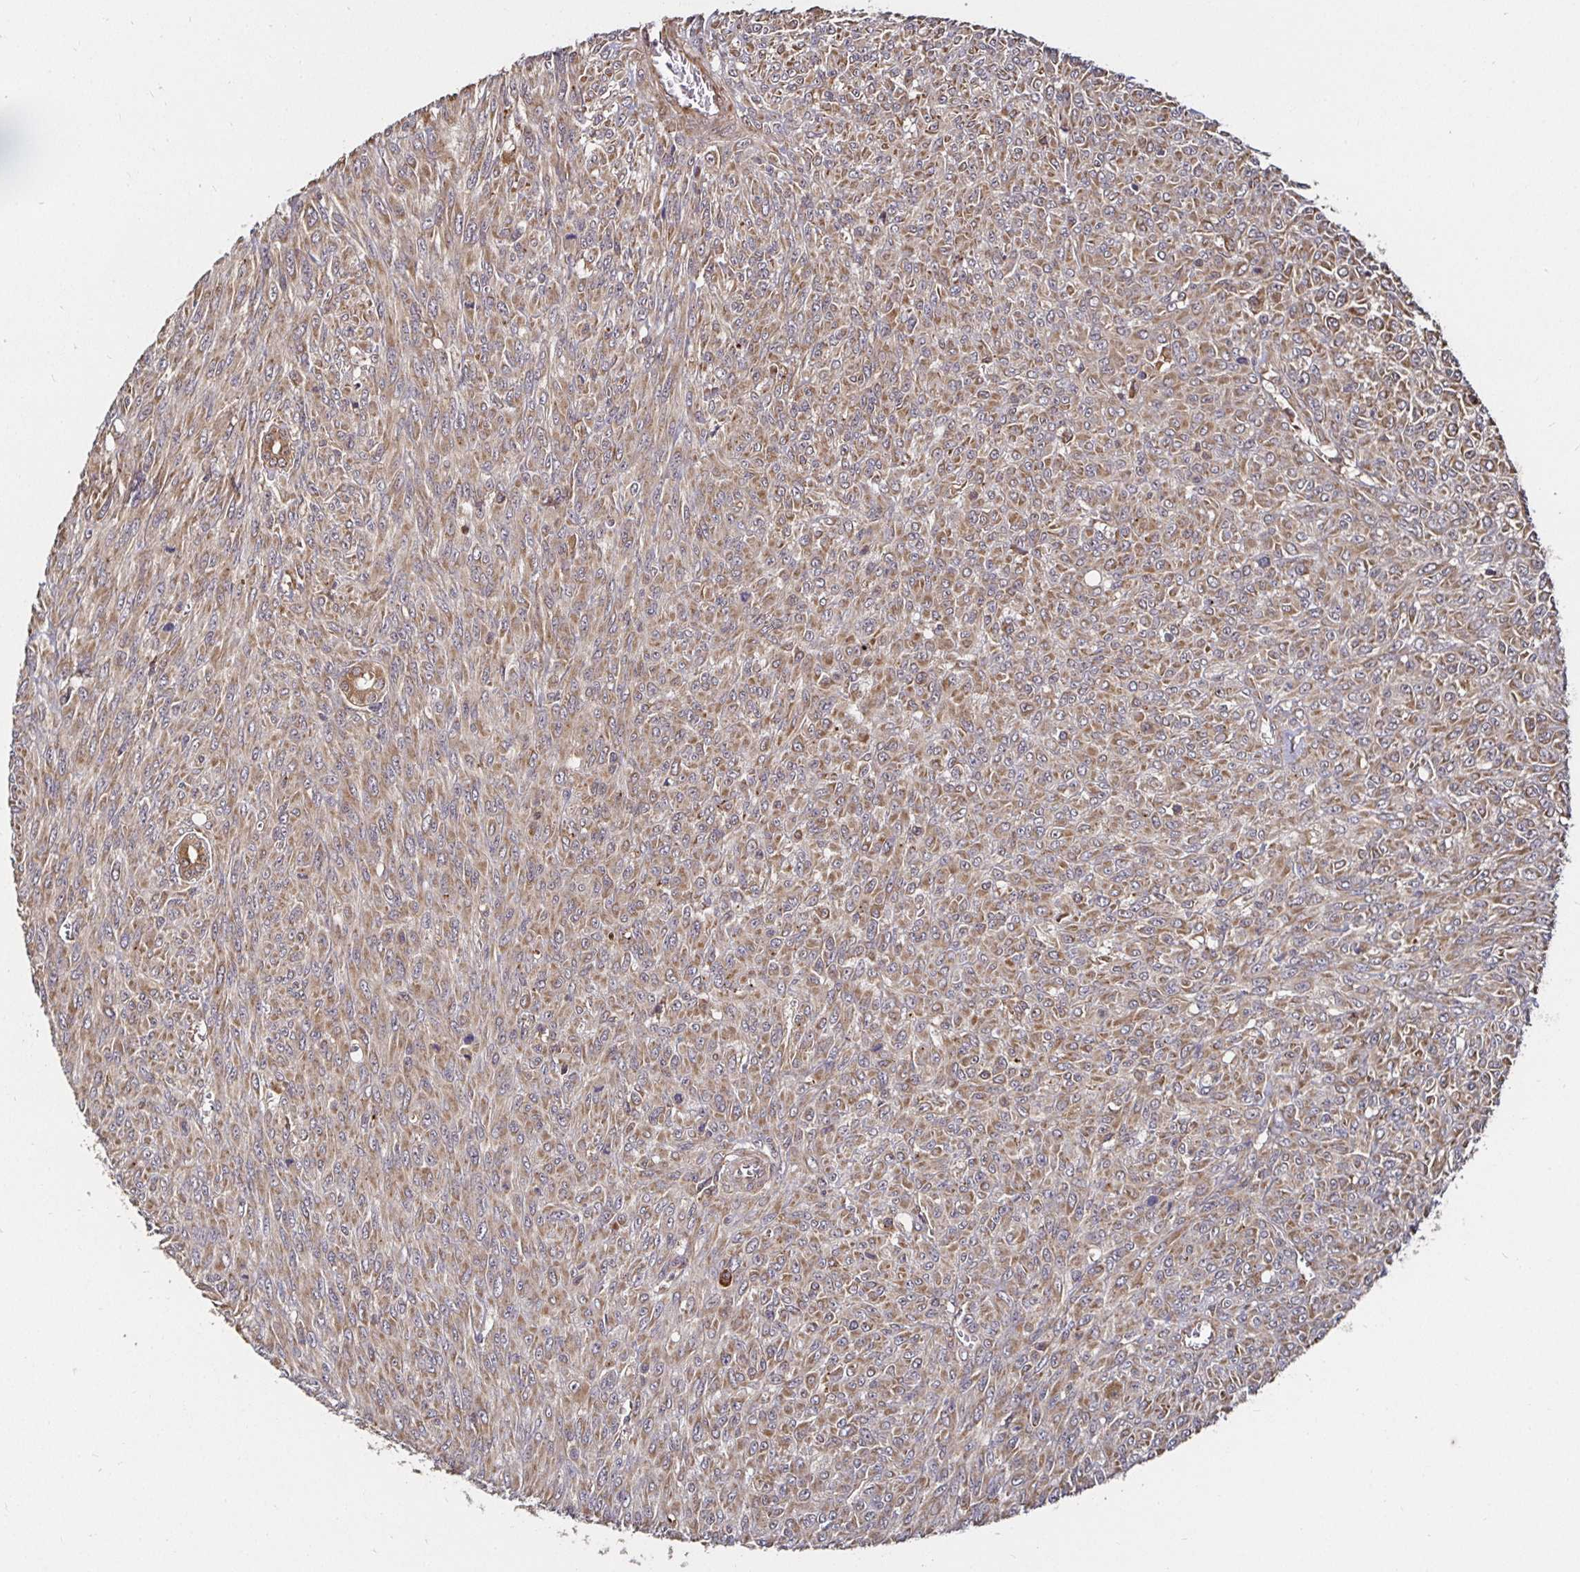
{"staining": {"intensity": "moderate", "quantity": ">75%", "location": "cytoplasmic/membranous"}, "tissue": "renal cancer", "cell_type": "Tumor cells", "image_type": "cancer", "snomed": [{"axis": "morphology", "description": "Adenocarcinoma, NOS"}, {"axis": "topography", "description": "Kidney"}], "caption": "Brown immunohistochemical staining in renal cancer (adenocarcinoma) exhibits moderate cytoplasmic/membranous positivity in approximately >75% of tumor cells.", "gene": "MLST8", "patient": {"sex": "male", "age": 58}}